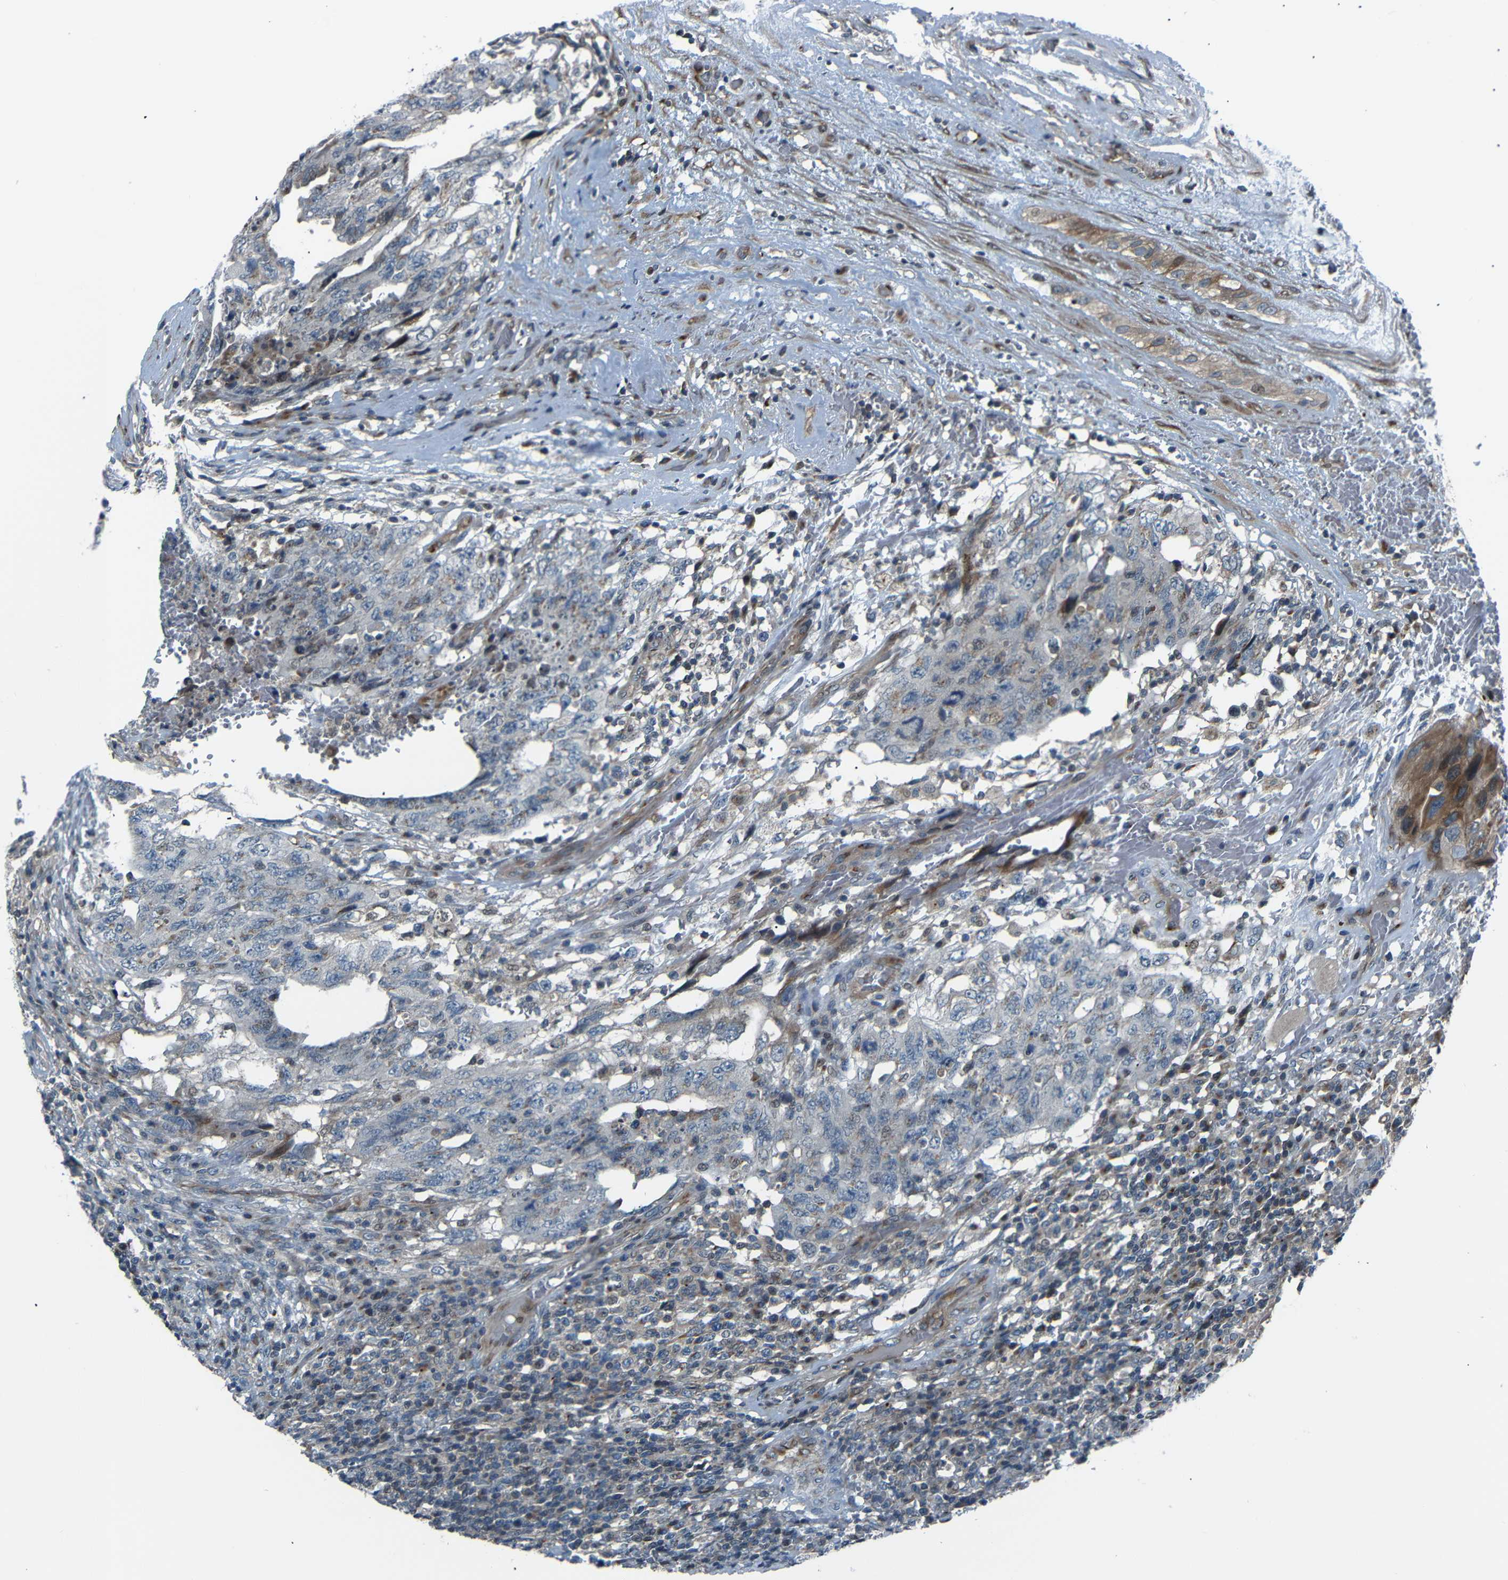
{"staining": {"intensity": "moderate", "quantity": "<25%", "location": "cytoplasmic/membranous"}, "tissue": "testis cancer", "cell_type": "Tumor cells", "image_type": "cancer", "snomed": [{"axis": "morphology", "description": "Carcinoma, Embryonal, NOS"}, {"axis": "topography", "description": "Testis"}], "caption": "Brown immunohistochemical staining in human testis embryonal carcinoma displays moderate cytoplasmic/membranous positivity in about <25% of tumor cells.", "gene": "AKAP9", "patient": {"sex": "male", "age": 26}}